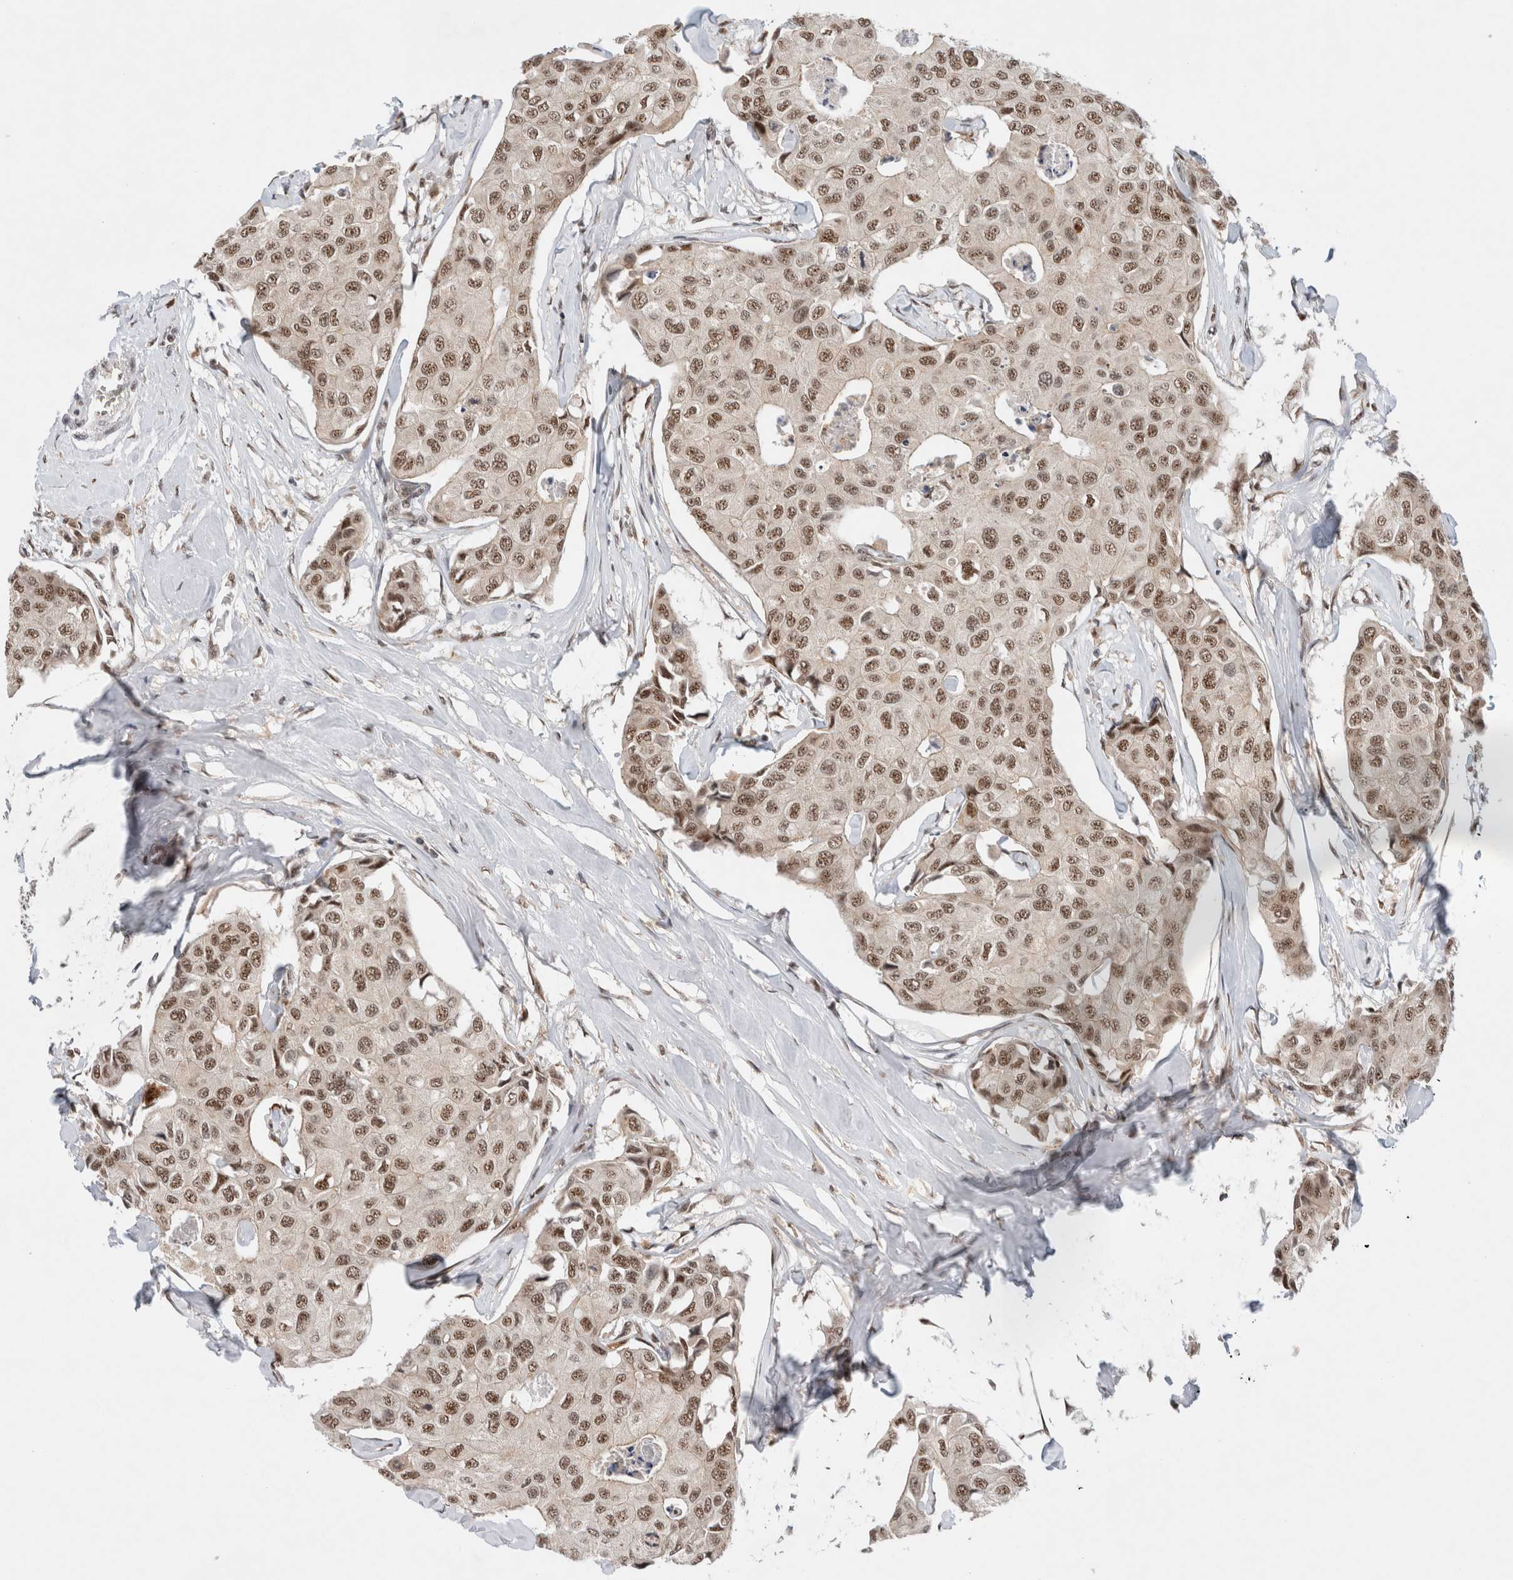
{"staining": {"intensity": "moderate", "quantity": ">75%", "location": "nuclear"}, "tissue": "breast cancer", "cell_type": "Tumor cells", "image_type": "cancer", "snomed": [{"axis": "morphology", "description": "Duct carcinoma"}, {"axis": "topography", "description": "Breast"}], "caption": "Human breast cancer stained for a protein (brown) shows moderate nuclear positive positivity in about >75% of tumor cells.", "gene": "NCAPG2", "patient": {"sex": "female", "age": 80}}